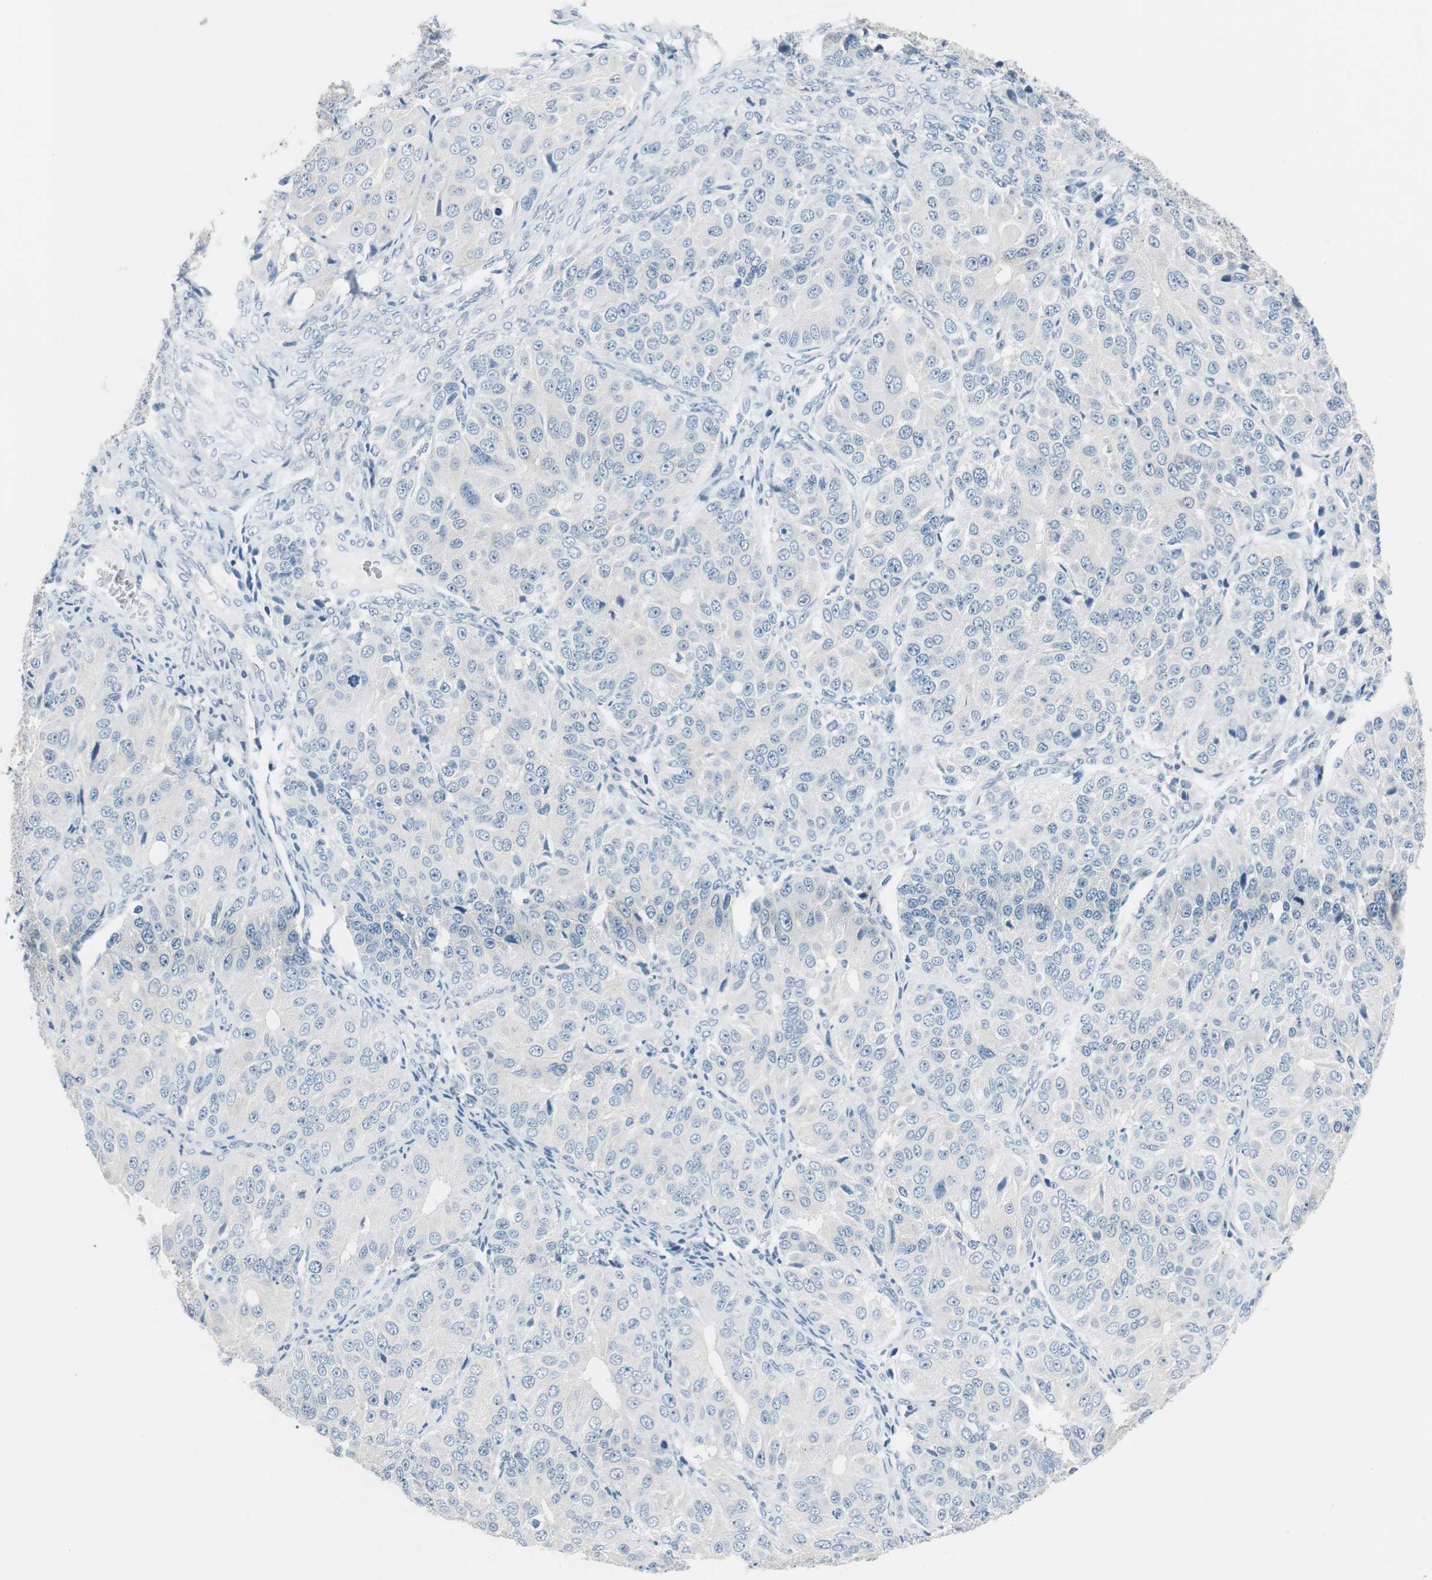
{"staining": {"intensity": "negative", "quantity": "none", "location": "none"}, "tissue": "ovarian cancer", "cell_type": "Tumor cells", "image_type": "cancer", "snomed": [{"axis": "morphology", "description": "Carcinoma, endometroid"}, {"axis": "topography", "description": "Ovary"}], "caption": "The photomicrograph shows no significant expression in tumor cells of endometroid carcinoma (ovarian). Brightfield microscopy of immunohistochemistry (IHC) stained with DAB (3,3'-diaminobenzidine) (brown) and hematoxylin (blue), captured at high magnification.", "gene": "GLCCI1", "patient": {"sex": "female", "age": 51}}